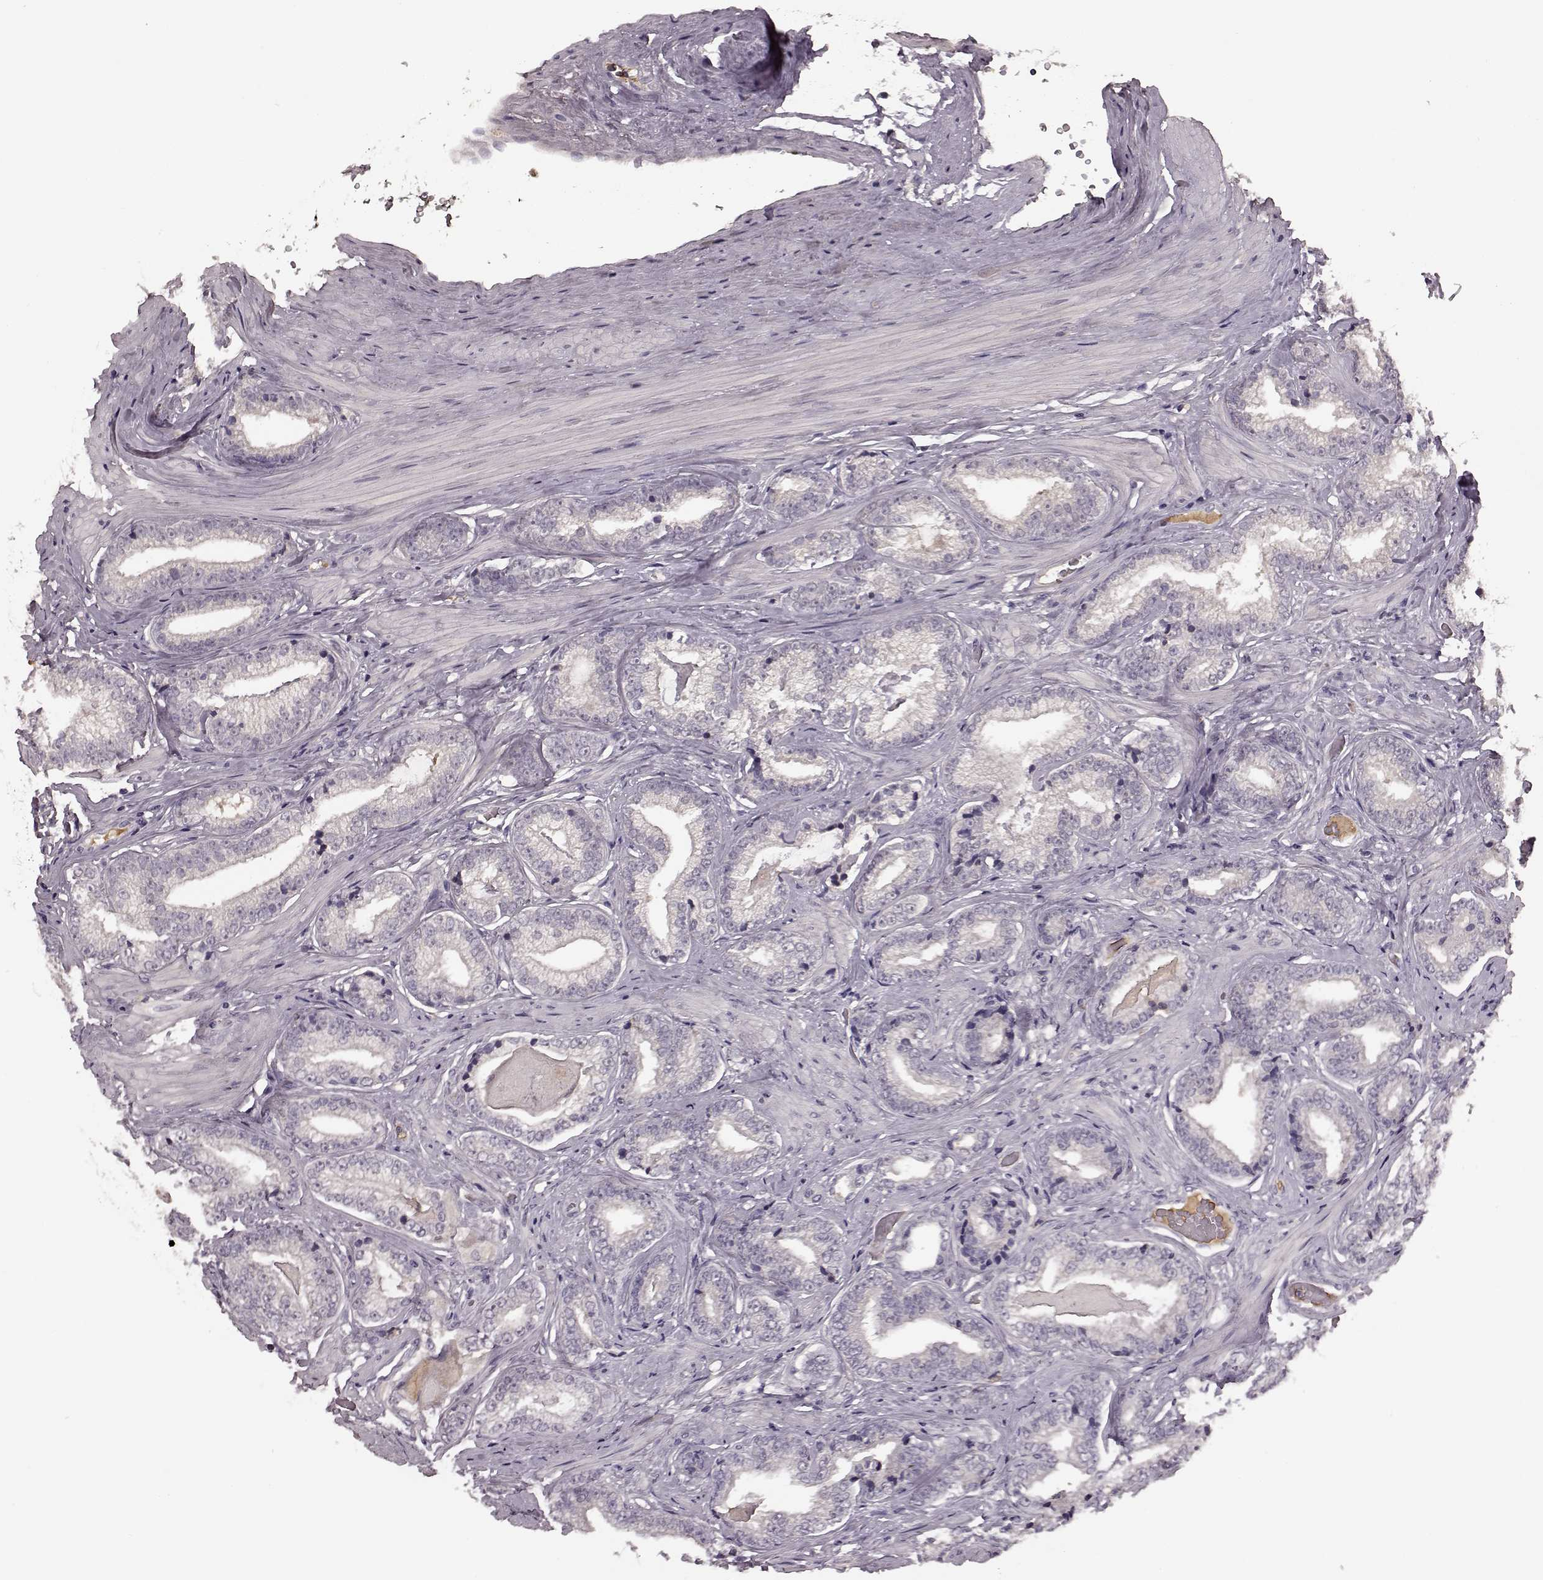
{"staining": {"intensity": "negative", "quantity": "none", "location": "none"}, "tissue": "prostate cancer", "cell_type": "Tumor cells", "image_type": "cancer", "snomed": [{"axis": "morphology", "description": "Adenocarcinoma, Low grade"}, {"axis": "topography", "description": "Prostate"}], "caption": "Prostate cancer (low-grade adenocarcinoma) was stained to show a protein in brown. There is no significant expression in tumor cells.", "gene": "NRL", "patient": {"sex": "male", "age": 61}}